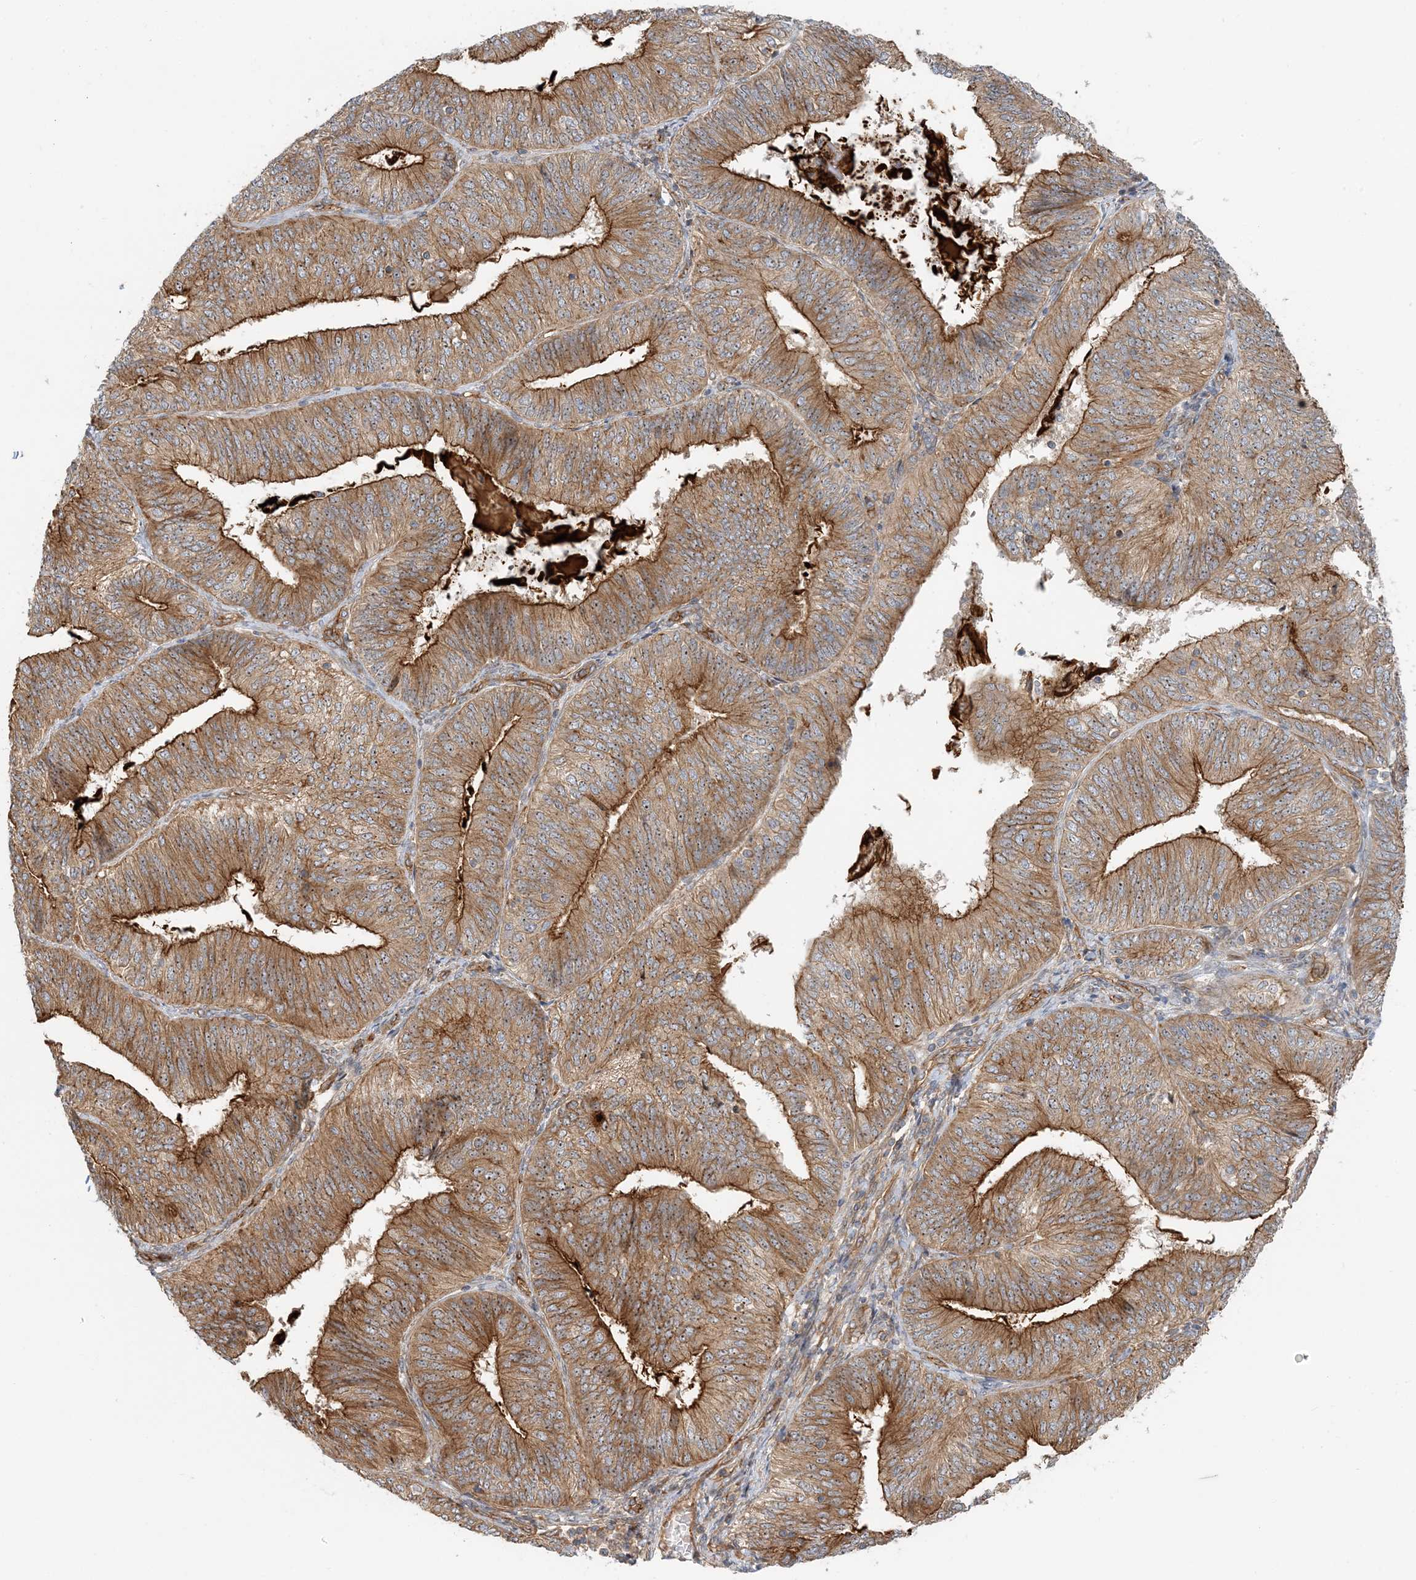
{"staining": {"intensity": "moderate", "quantity": ">75%", "location": "cytoplasmic/membranous"}, "tissue": "endometrial cancer", "cell_type": "Tumor cells", "image_type": "cancer", "snomed": [{"axis": "morphology", "description": "Adenocarcinoma, NOS"}, {"axis": "topography", "description": "Endometrium"}], "caption": "Endometrial cancer (adenocarcinoma) stained with DAB (3,3'-diaminobenzidine) immunohistochemistry (IHC) demonstrates medium levels of moderate cytoplasmic/membranous expression in about >75% of tumor cells.", "gene": "MYL5", "patient": {"sex": "female", "age": 58}}